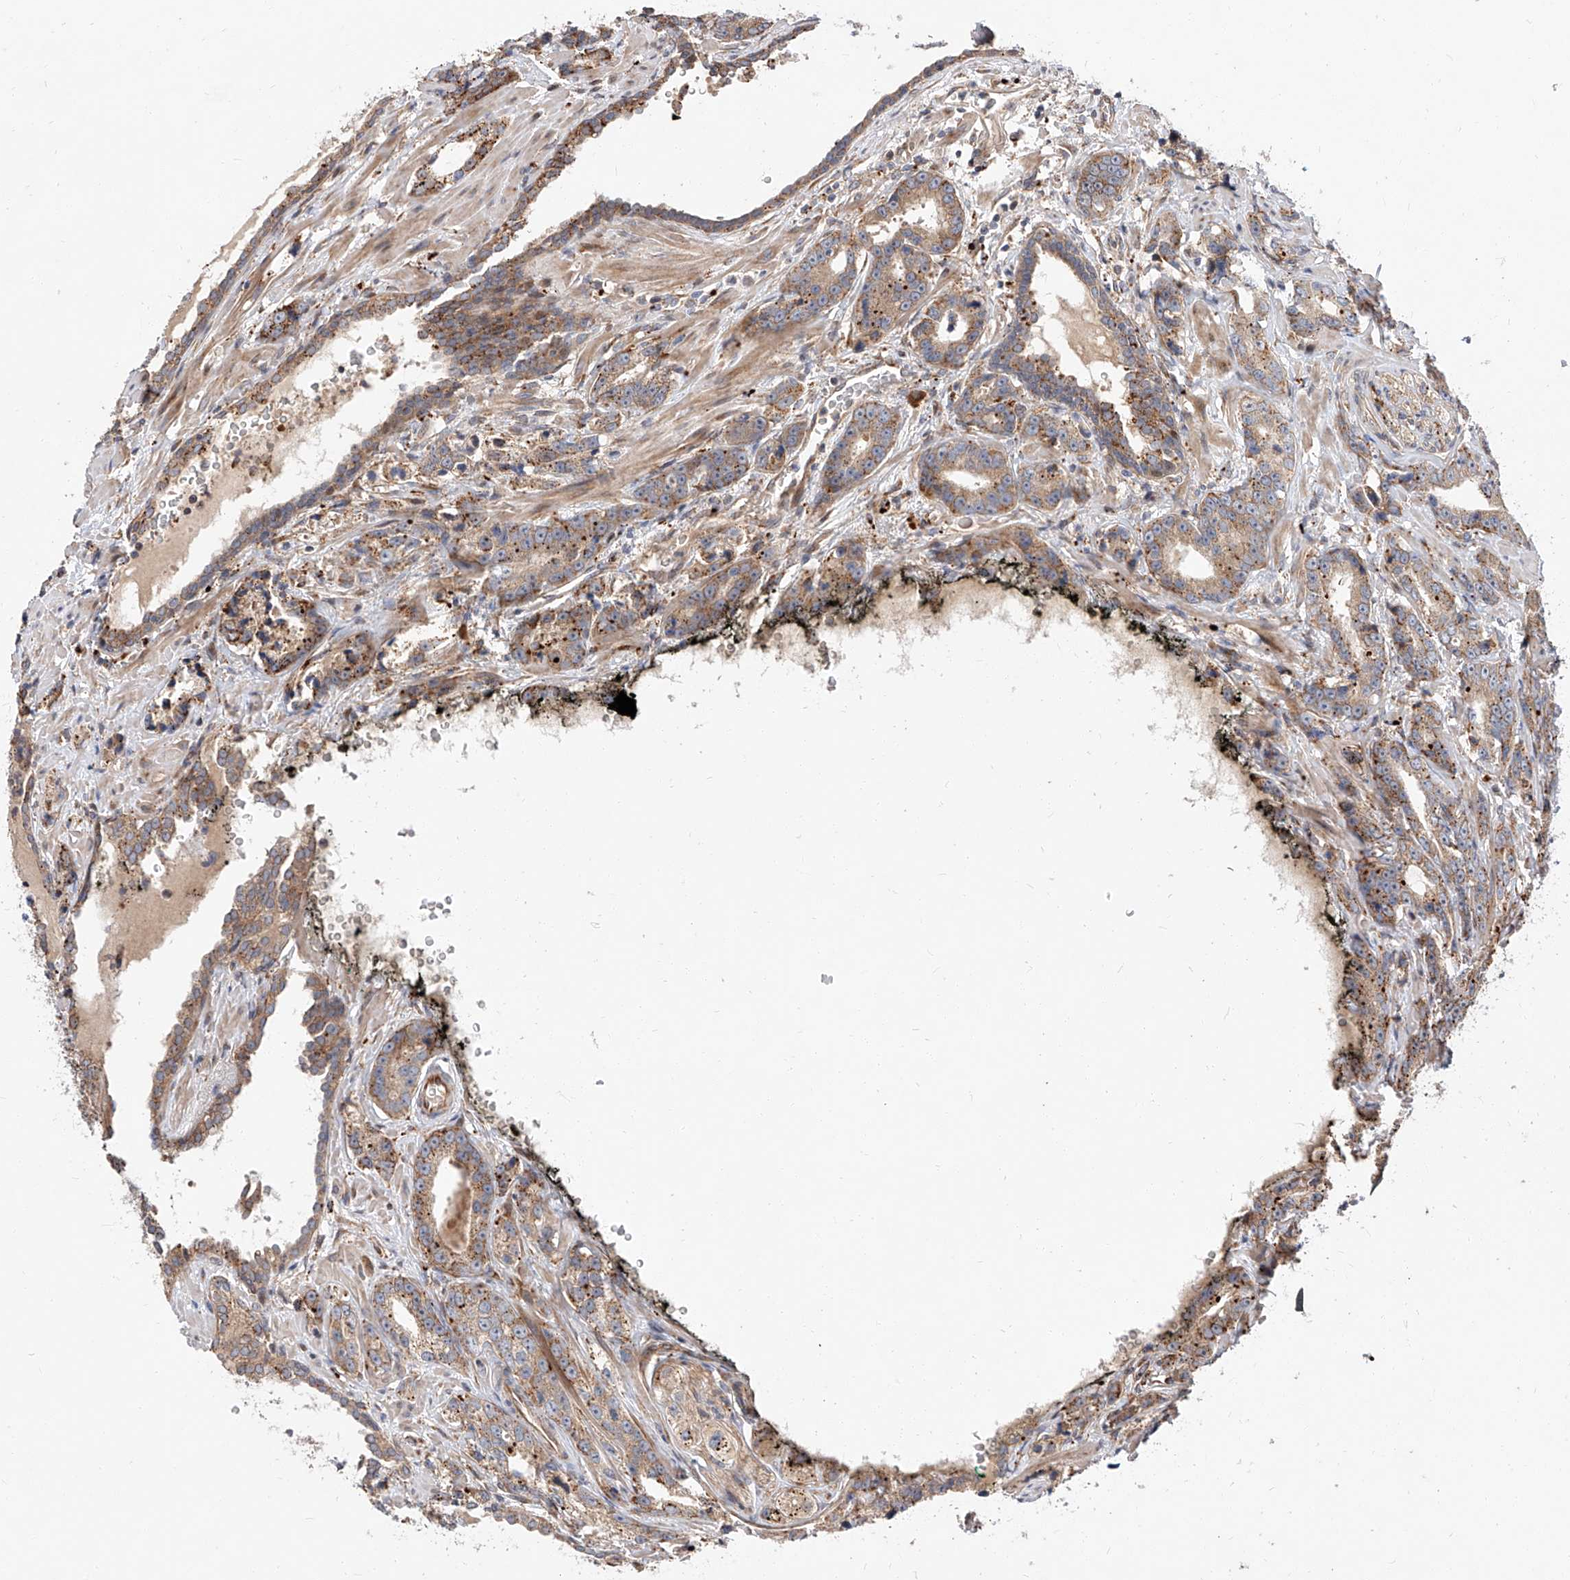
{"staining": {"intensity": "moderate", "quantity": "<25%", "location": "cytoplasmic/membranous"}, "tissue": "prostate cancer", "cell_type": "Tumor cells", "image_type": "cancer", "snomed": [{"axis": "morphology", "description": "Adenocarcinoma, High grade"}, {"axis": "topography", "description": "Prostate"}], "caption": "High-grade adenocarcinoma (prostate) was stained to show a protein in brown. There is low levels of moderate cytoplasmic/membranous staining in about <25% of tumor cells.", "gene": "DIRAS3", "patient": {"sex": "male", "age": 62}}